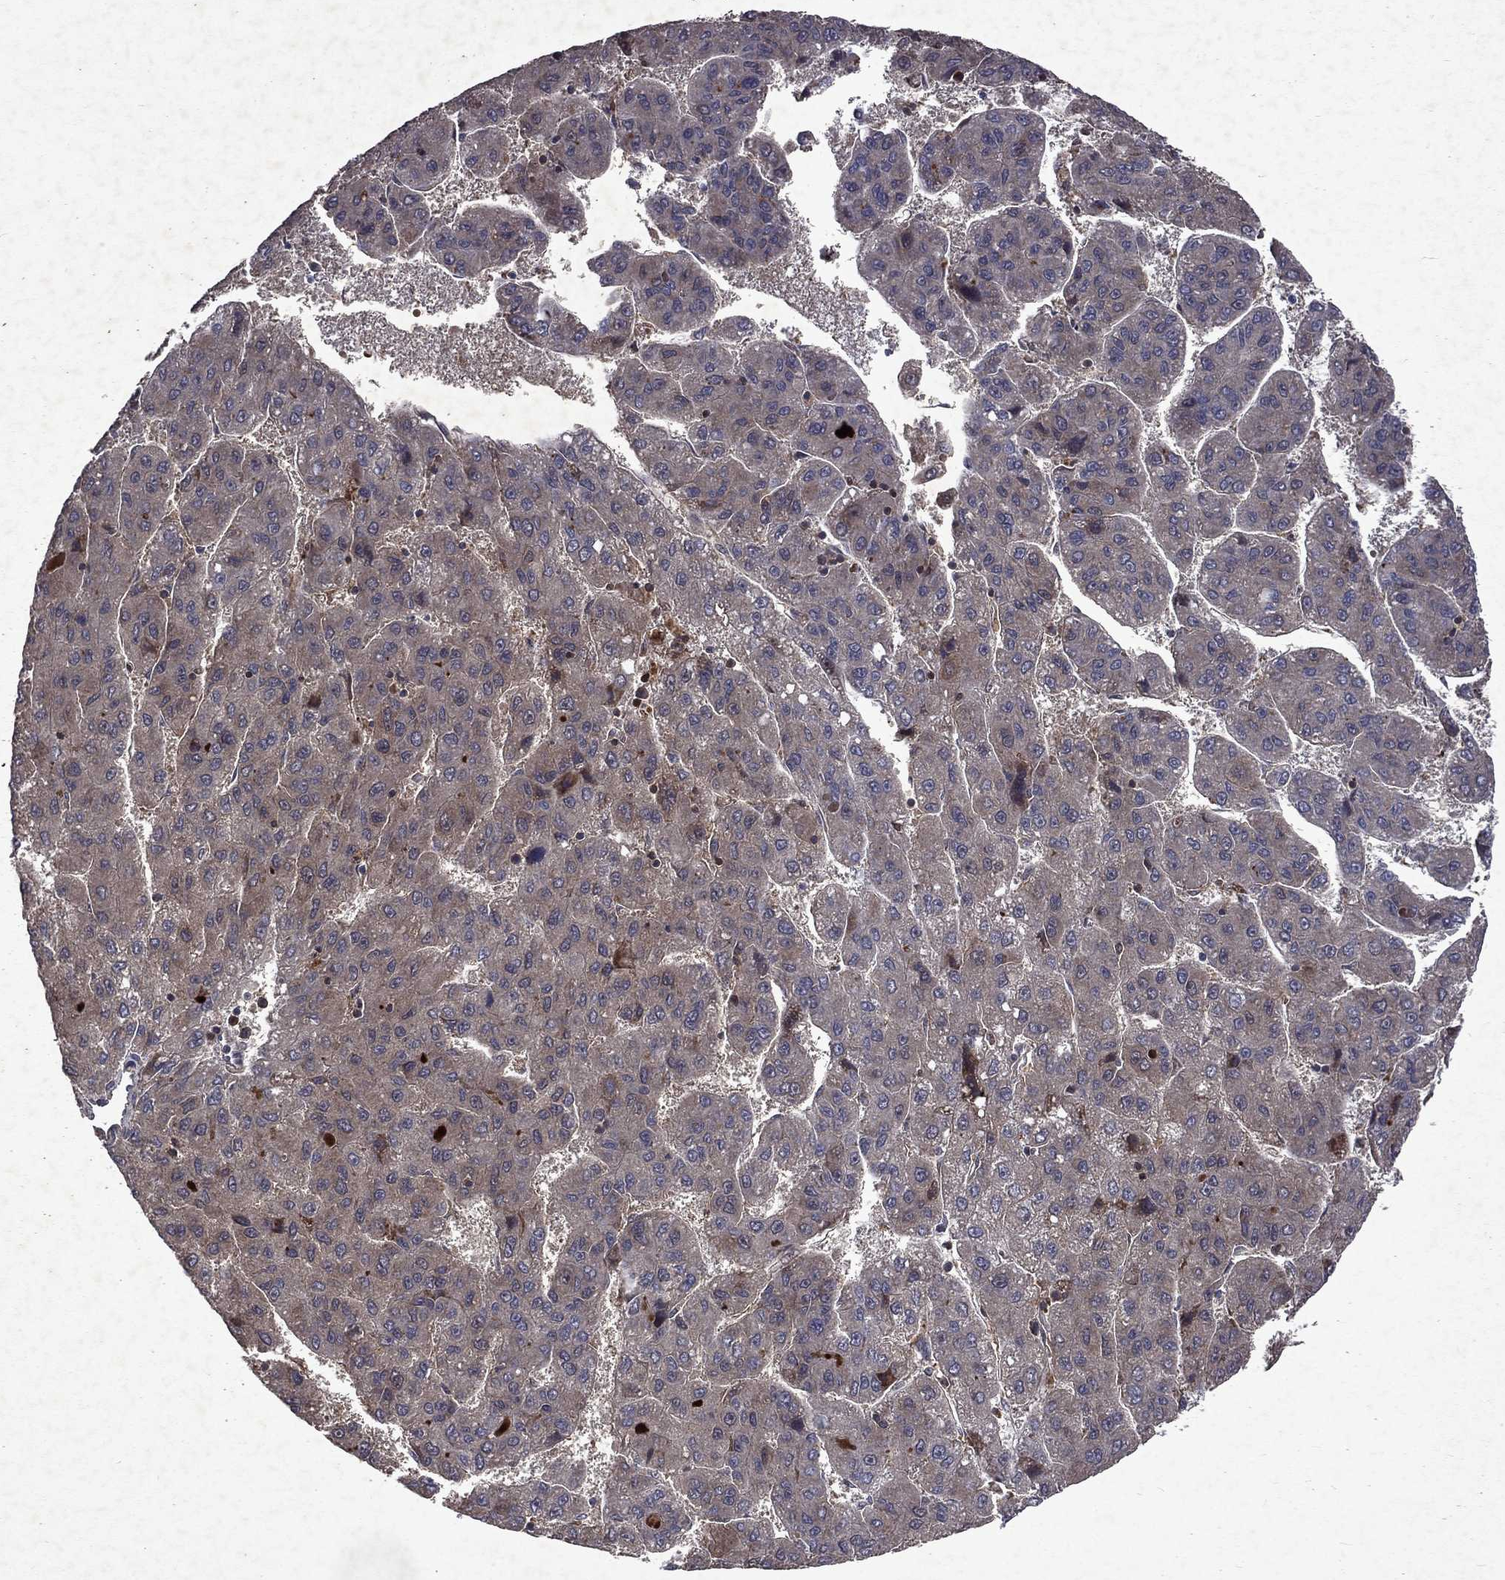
{"staining": {"intensity": "weak", "quantity": "<25%", "location": "cytoplasmic/membranous"}, "tissue": "liver cancer", "cell_type": "Tumor cells", "image_type": "cancer", "snomed": [{"axis": "morphology", "description": "Carcinoma, Hepatocellular, NOS"}, {"axis": "topography", "description": "Liver"}], "caption": "This photomicrograph is of liver hepatocellular carcinoma stained with immunohistochemistry (IHC) to label a protein in brown with the nuclei are counter-stained blue. There is no expression in tumor cells. (DAB (3,3'-diaminobenzidine) immunohistochemistry (IHC), high magnification).", "gene": "MTAP", "patient": {"sex": "female", "age": 82}}